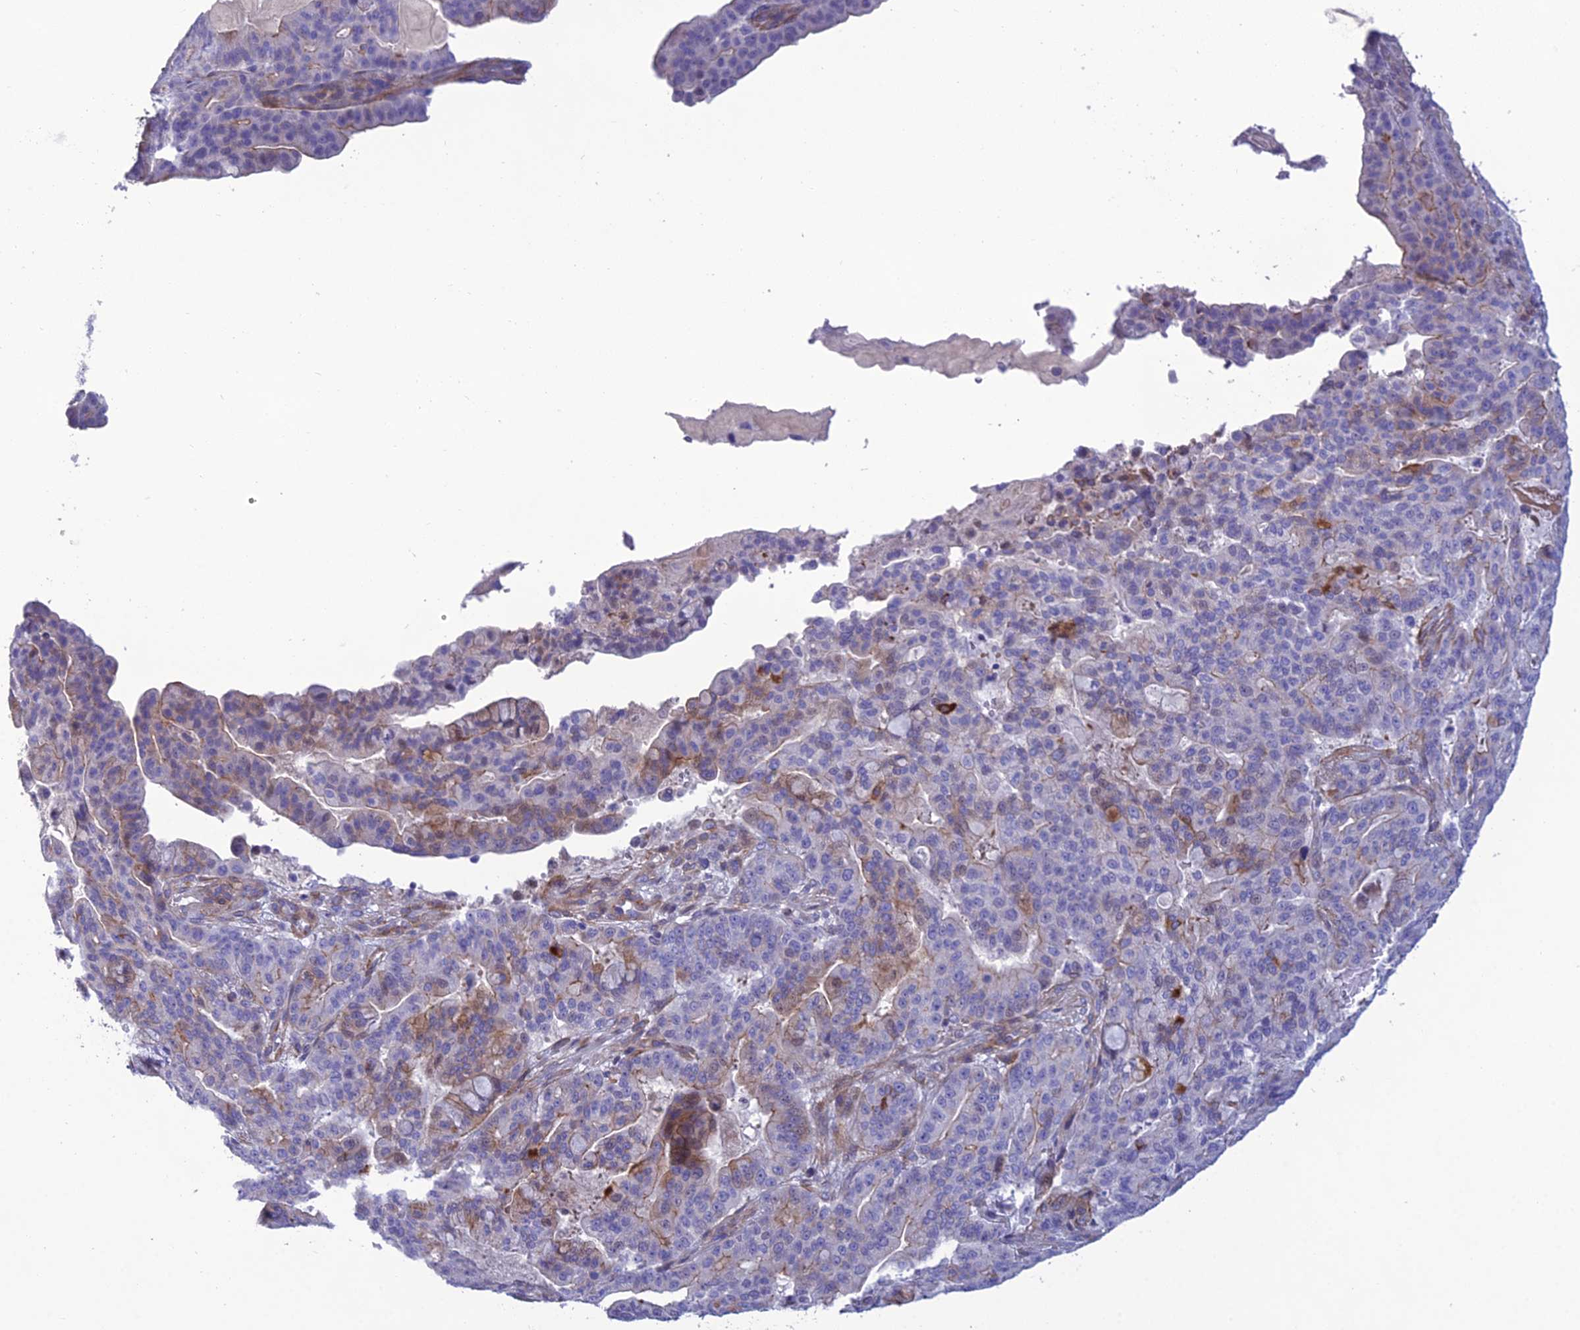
{"staining": {"intensity": "moderate", "quantity": "<25%", "location": "cytoplasmic/membranous"}, "tissue": "pancreatic cancer", "cell_type": "Tumor cells", "image_type": "cancer", "snomed": [{"axis": "morphology", "description": "Adenocarcinoma, NOS"}, {"axis": "topography", "description": "Pancreas"}], "caption": "Immunohistochemistry of pancreatic cancer reveals low levels of moderate cytoplasmic/membranous expression in approximately <25% of tumor cells. Immunohistochemistry (ihc) stains the protein of interest in brown and the nuclei are stained blue.", "gene": "OR56B1", "patient": {"sex": "male", "age": 63}}